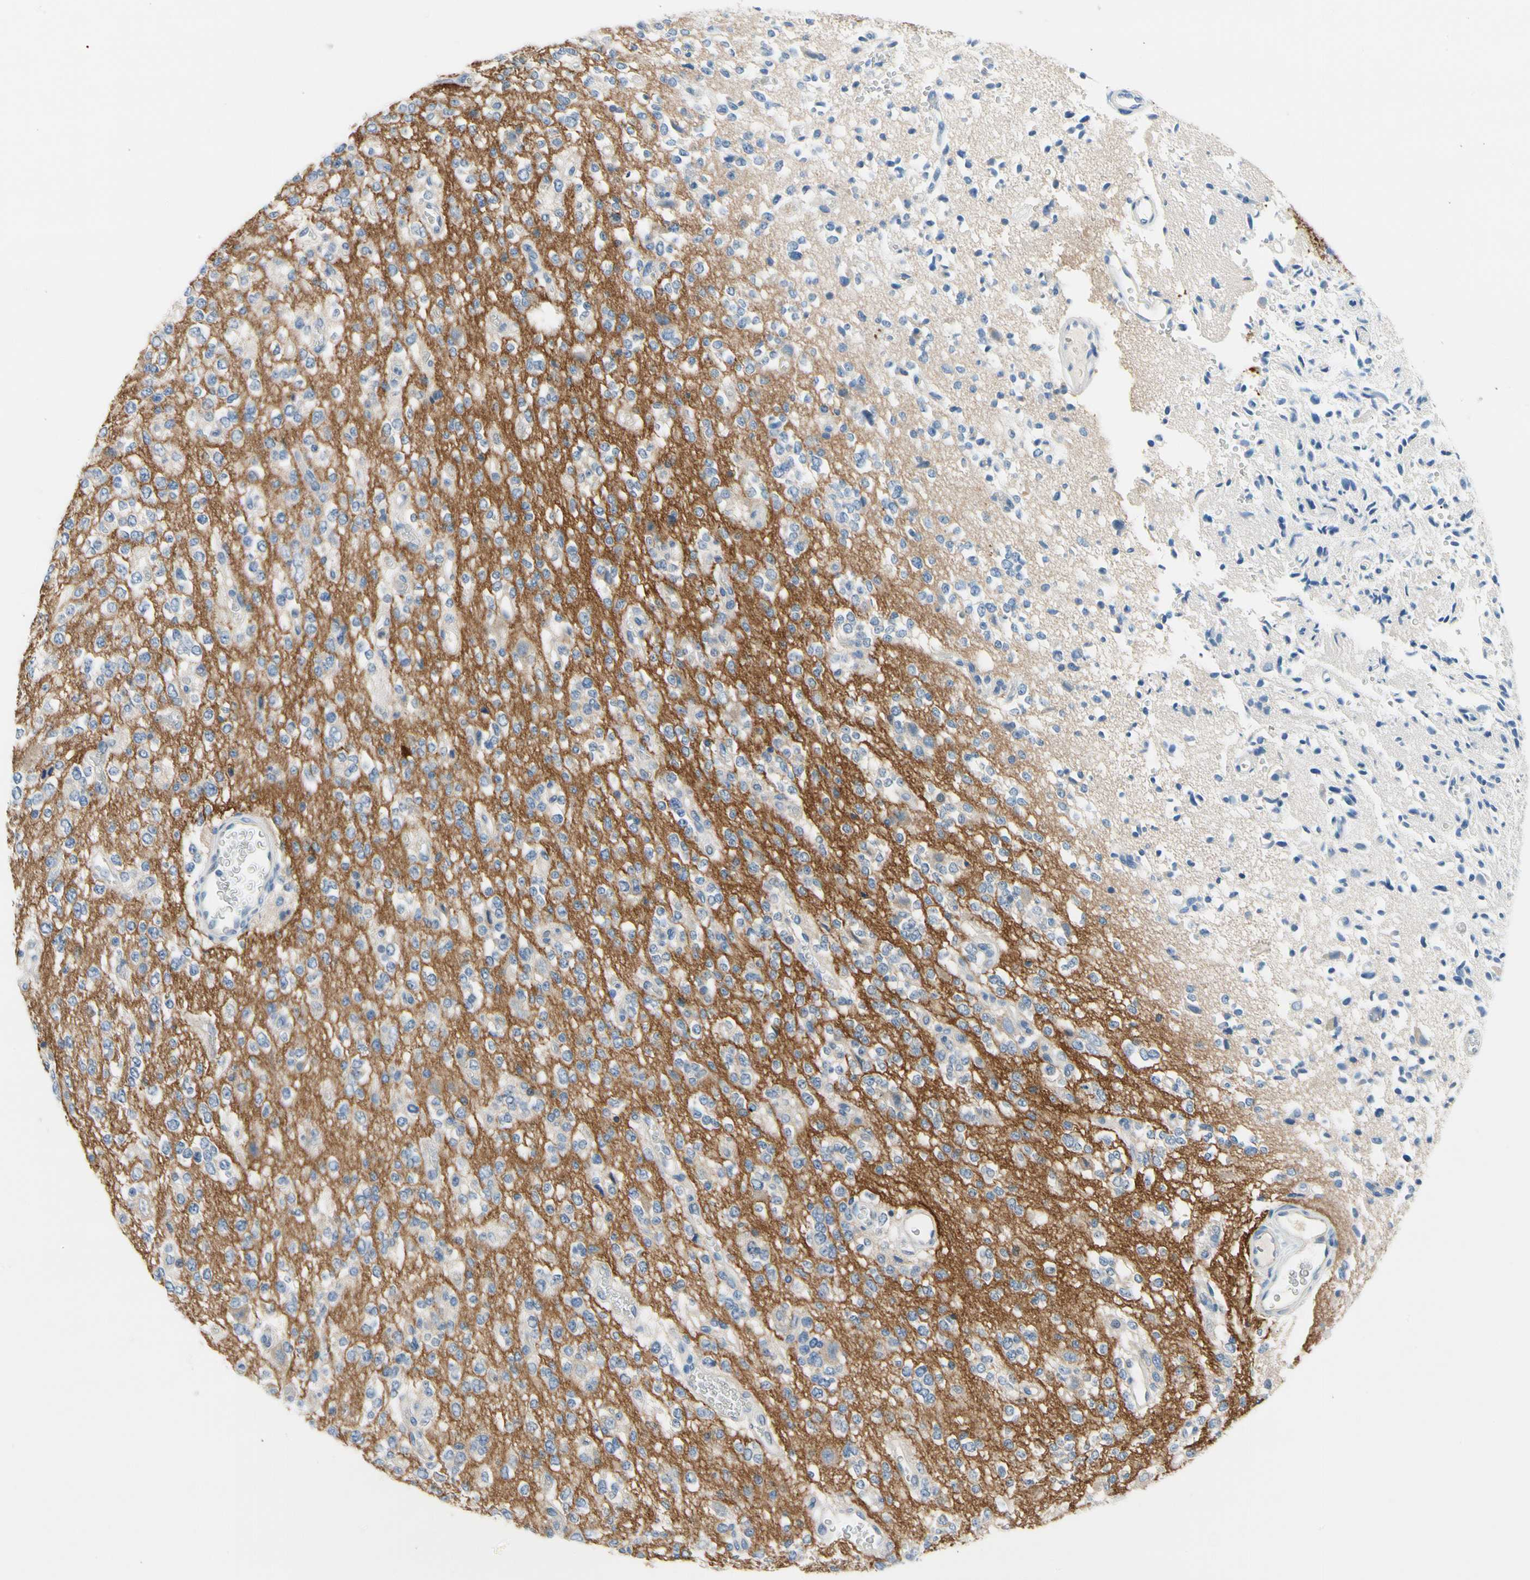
{"staining": {"intensity": "negative", "quantity": "none", "location": "none"}, "tissue": "glioma", "cell_type": "Tumor cells", "image_type": "cancer", "snomed": [{"axis": "morphology", "description": "Glioma, malignant, Low grade"}, {"axis": "topography", "description": "Brain"}], "caption": "Protein analysis of glioma reveals no significant staining in tumor cells.", "gene": "STXBP1", "patient": {"sex": "male", "age": 38}}